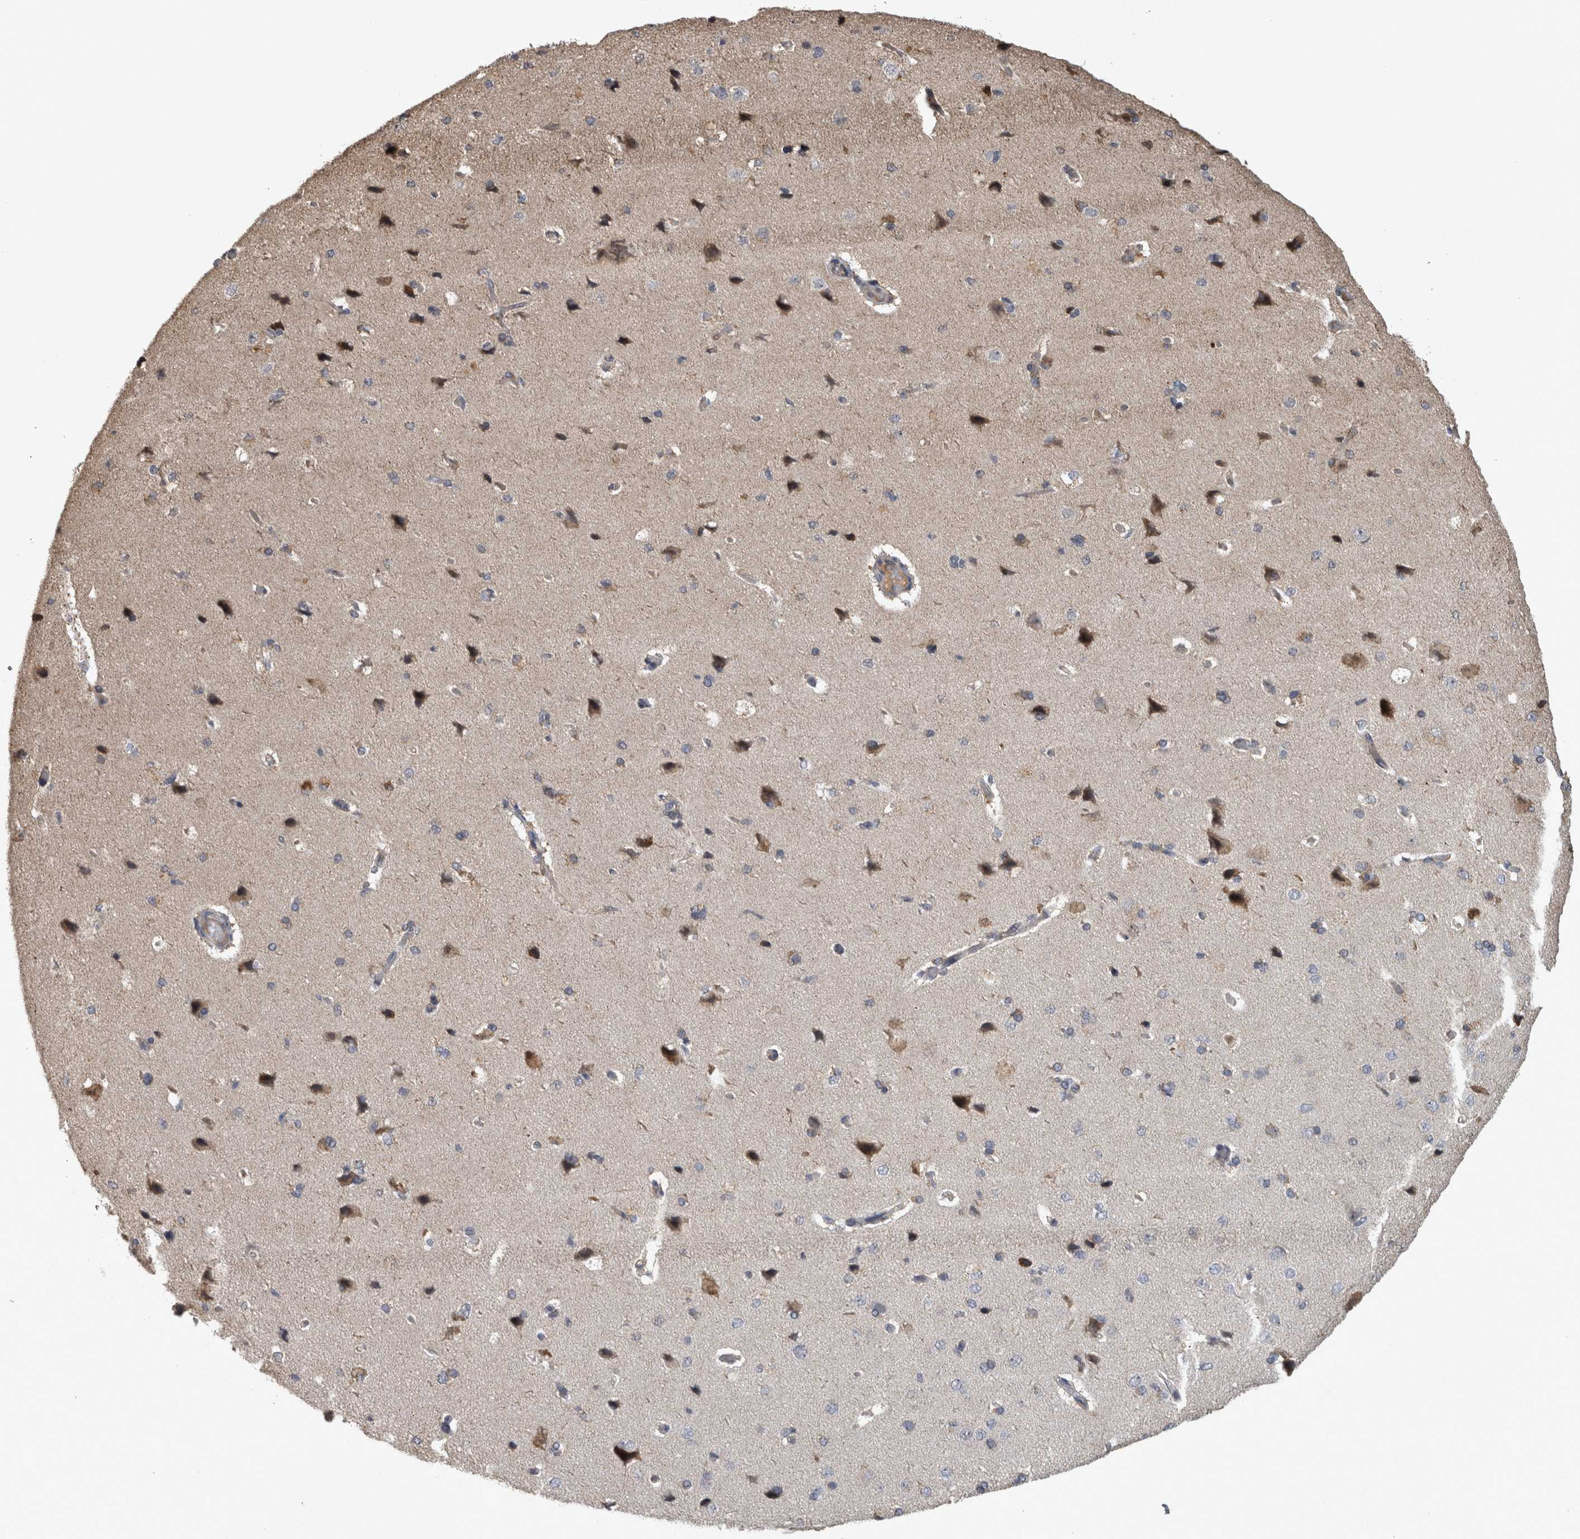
{"staining": {"intensity": "weak", "quantity": "25%-75%", "location": "cytoplasmic/membranous"}, "tissue": "cerebral cortex", "cell_type": "Endothelial cells", "image_type": "normal", "snomed": [{"axis": "morphology", "description": "Normal tissue, NOS"}, {"axis": "topography", "description": "Cerebral cortex"}], "caption": "Immunohistochemical staining of benign cerebral cortex reveals low levels of weak cytoplasmic/membranous staining in approximately 25%-75% of endothelial cells.", "gene": "DBT", "patient": {"sex": "male", "age": 62}}